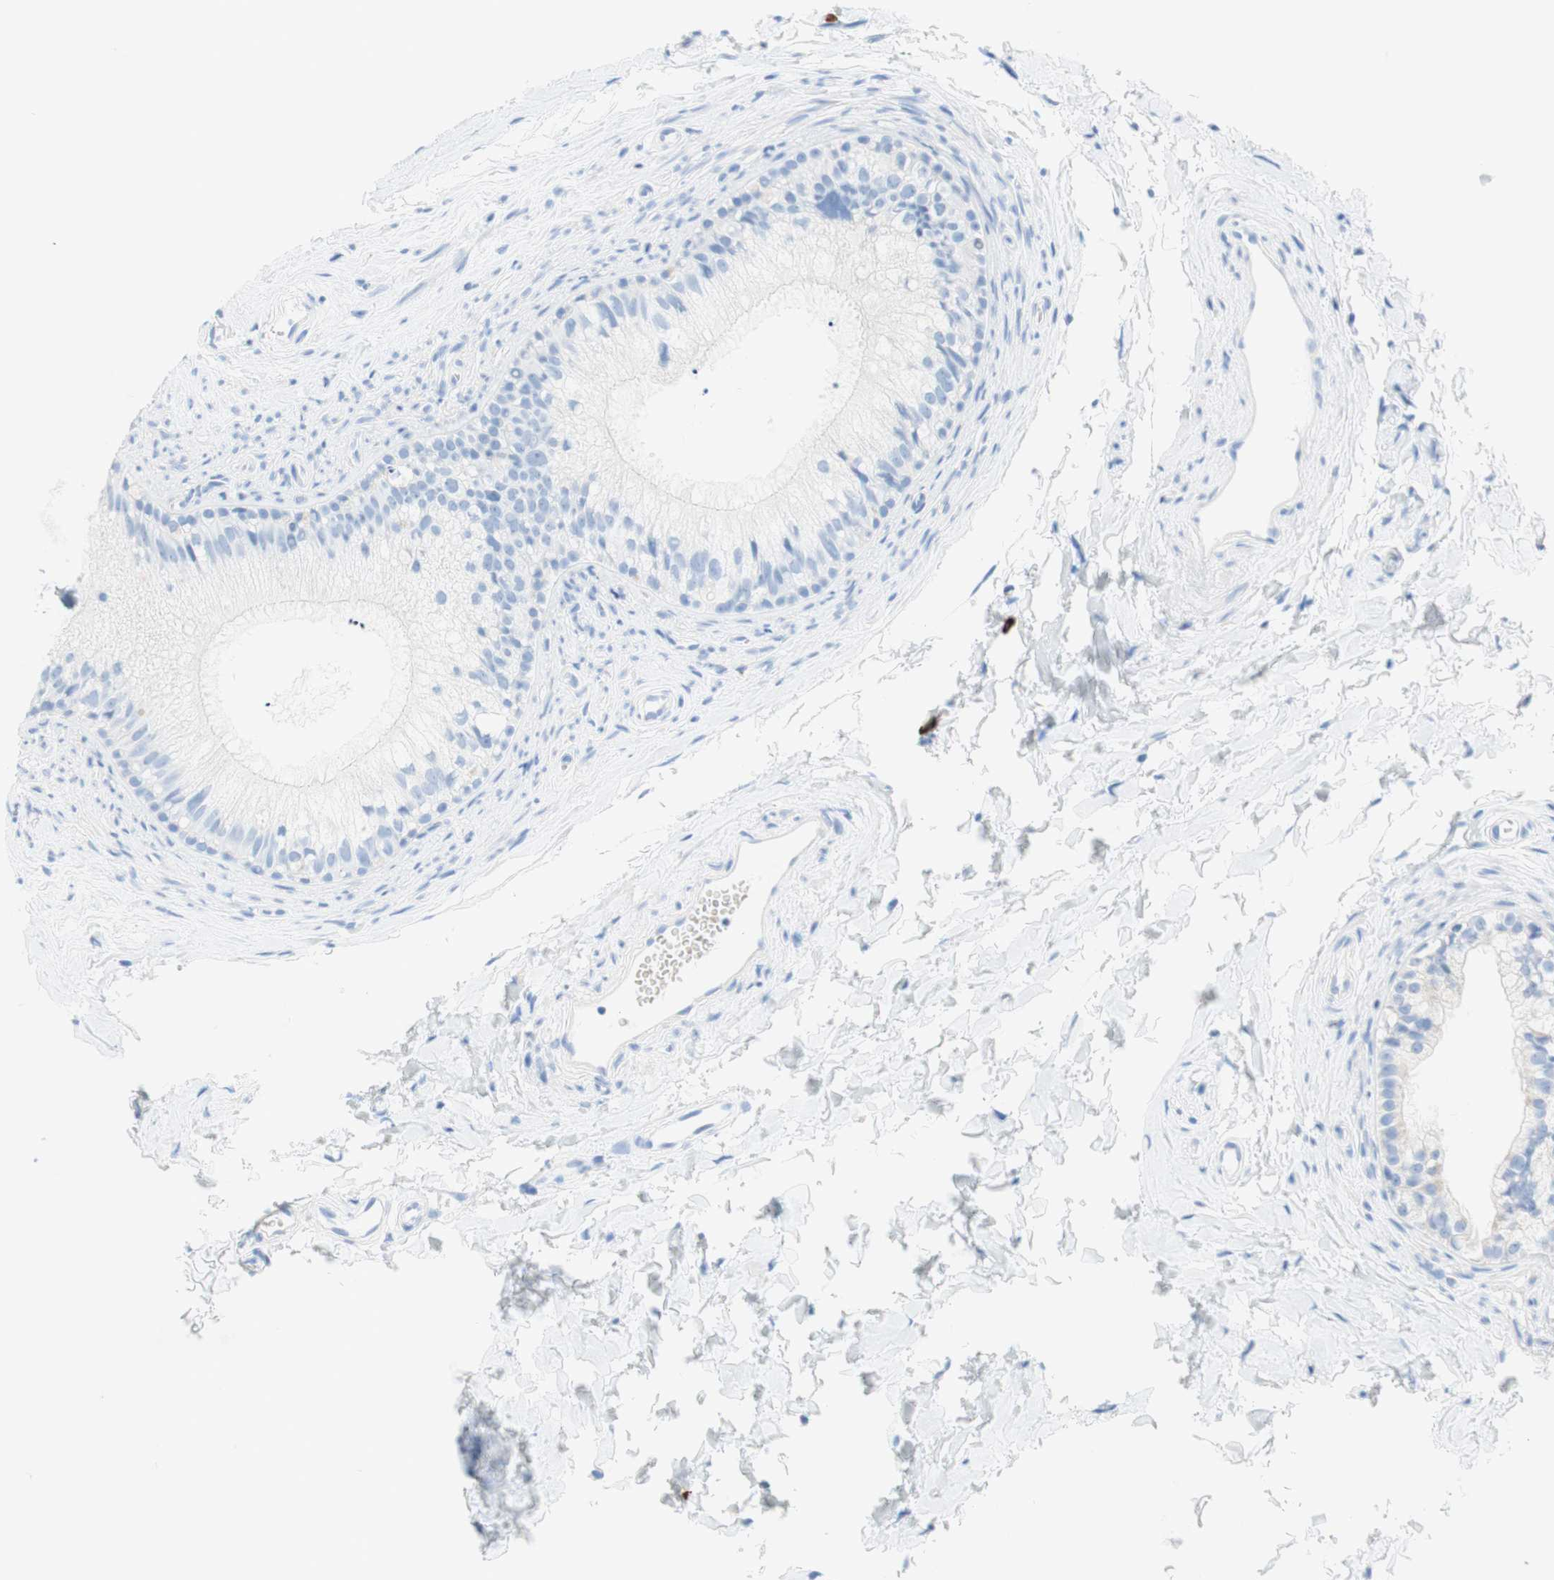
{"staining": {"intensity": "negative", "quantity": "none", "location": "none"}, "tissue": "epididymis", "cell_type": "Glandular cells", "image_type": "normal", "snomed": [{"axis": "morphology", "description": "Normal tissue, NOS"}, {"axis": "topography", "description": "Epididymis"}], "caption": "IHC photomicrograph of benign epididymis: epididymis stained with DAB demonstrates no significant protein positivity in glandular cells.", "gene": "CEACAM1", "patient": {"sex": "male", "age": 56}}